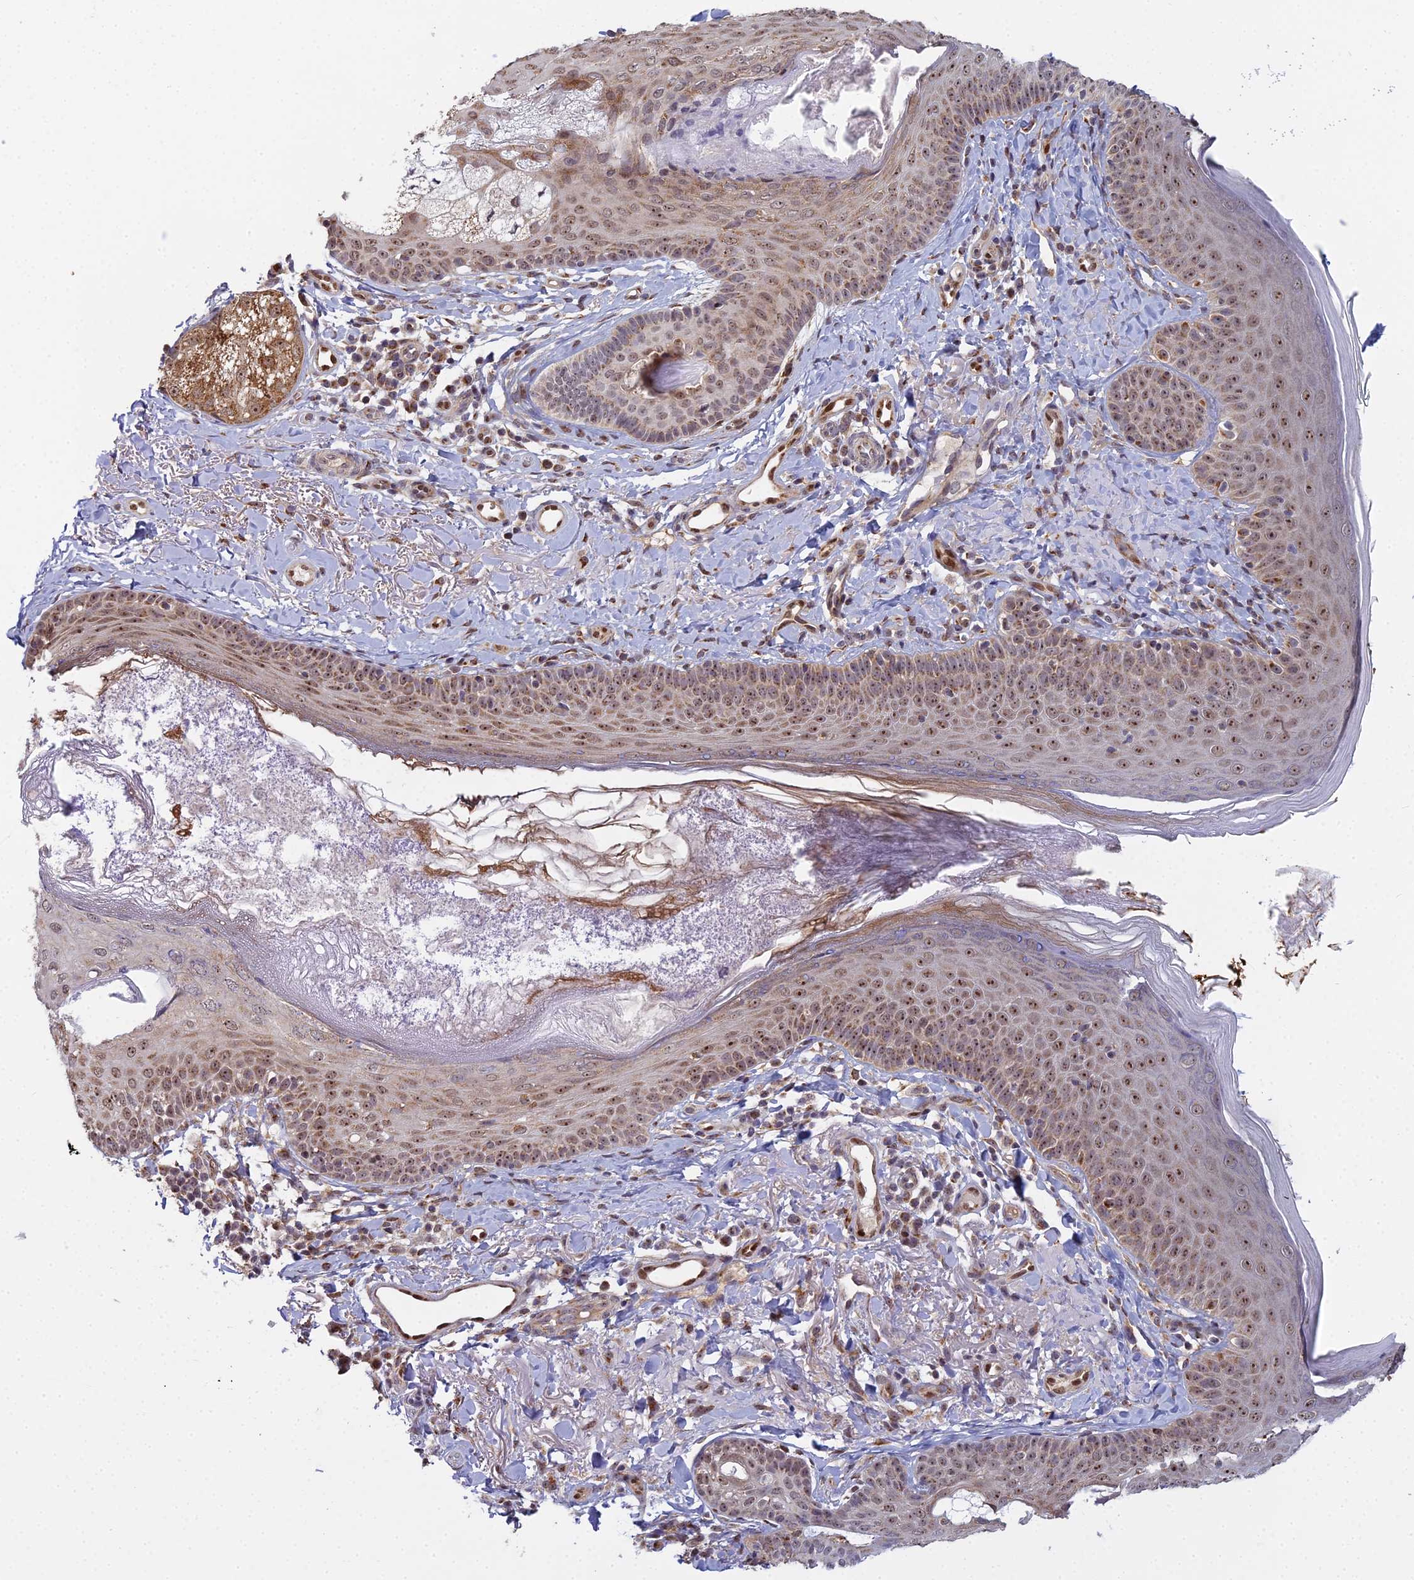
{"staining": {"intensity": "moderate", "quantity": ">75%", "location": "cytoplasmic/membranous,nuclear"}, "tissue": "skin", "cell_type": "Fibroblasts", "image_type": "normal", "snomed": [{"axis": "morphology", "description": "Normal tissue, NOS"}, {"axis": "topography", "description": "Skin"}], "caption": "The immunohistochemical stain labels moderate cytoplasmic/membranous,nuclear staining in fibroblasts of benign skin.", "gene": "MEOX1", "patient": {"sex": "male", "age": 57}}